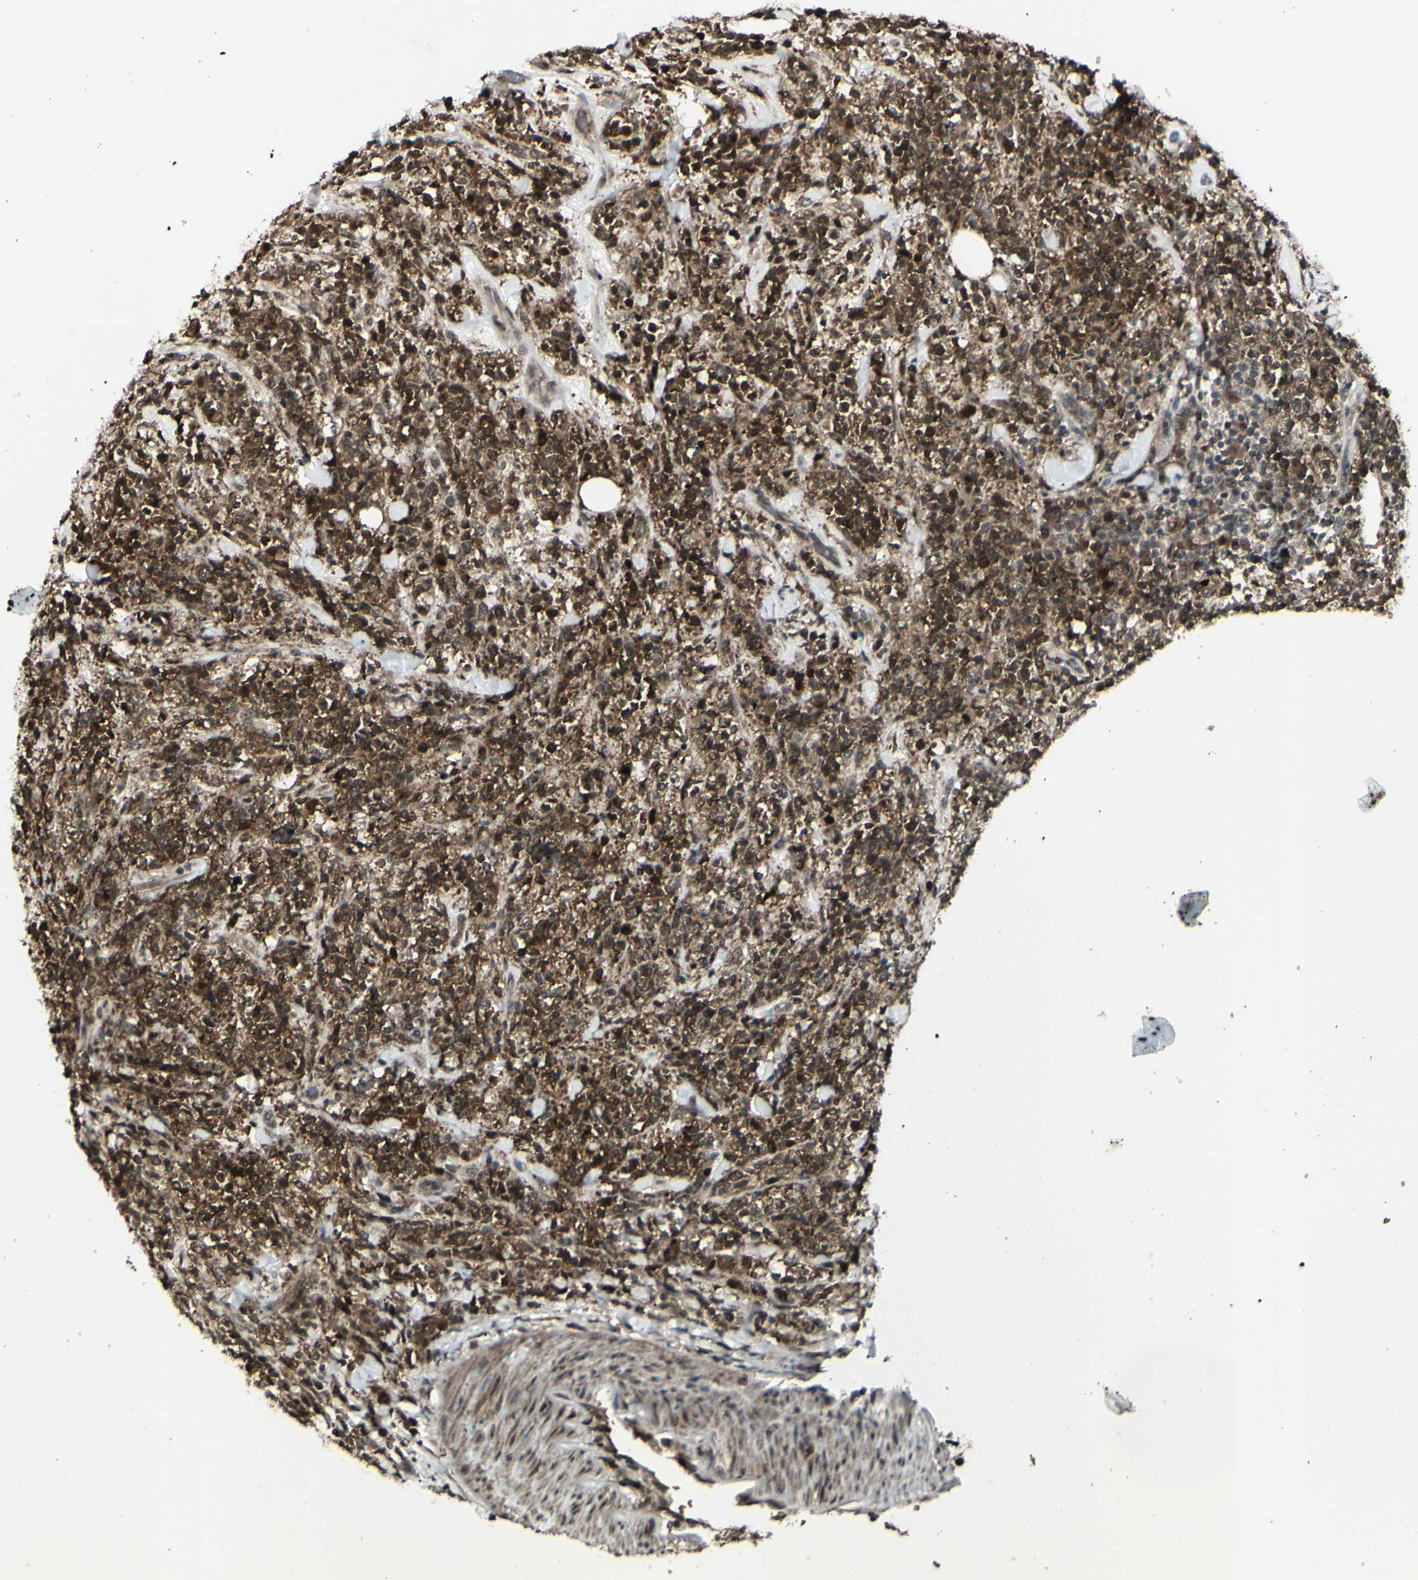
{"staining": {"intensity": "strong", "quantity": ">75%", "location": "cytoplasmic/membranous"}, "tissue": "lymphoma", "cell_type": "Tumor cells", "image_type": "cancer", "snomed": [{"axis": "morphology", "description": "Malignant lymphoma, non-Hodgkin's type, High grade"}, {"axis": "topography", "description": "Soft tissue"}], "caption": "A brown stain highlights strong cytoplasmic/membranous staining of a protein in lymphoma tumor cells.", "gene": "BLNK", "patient": {"sex": "male", "age": 18}}